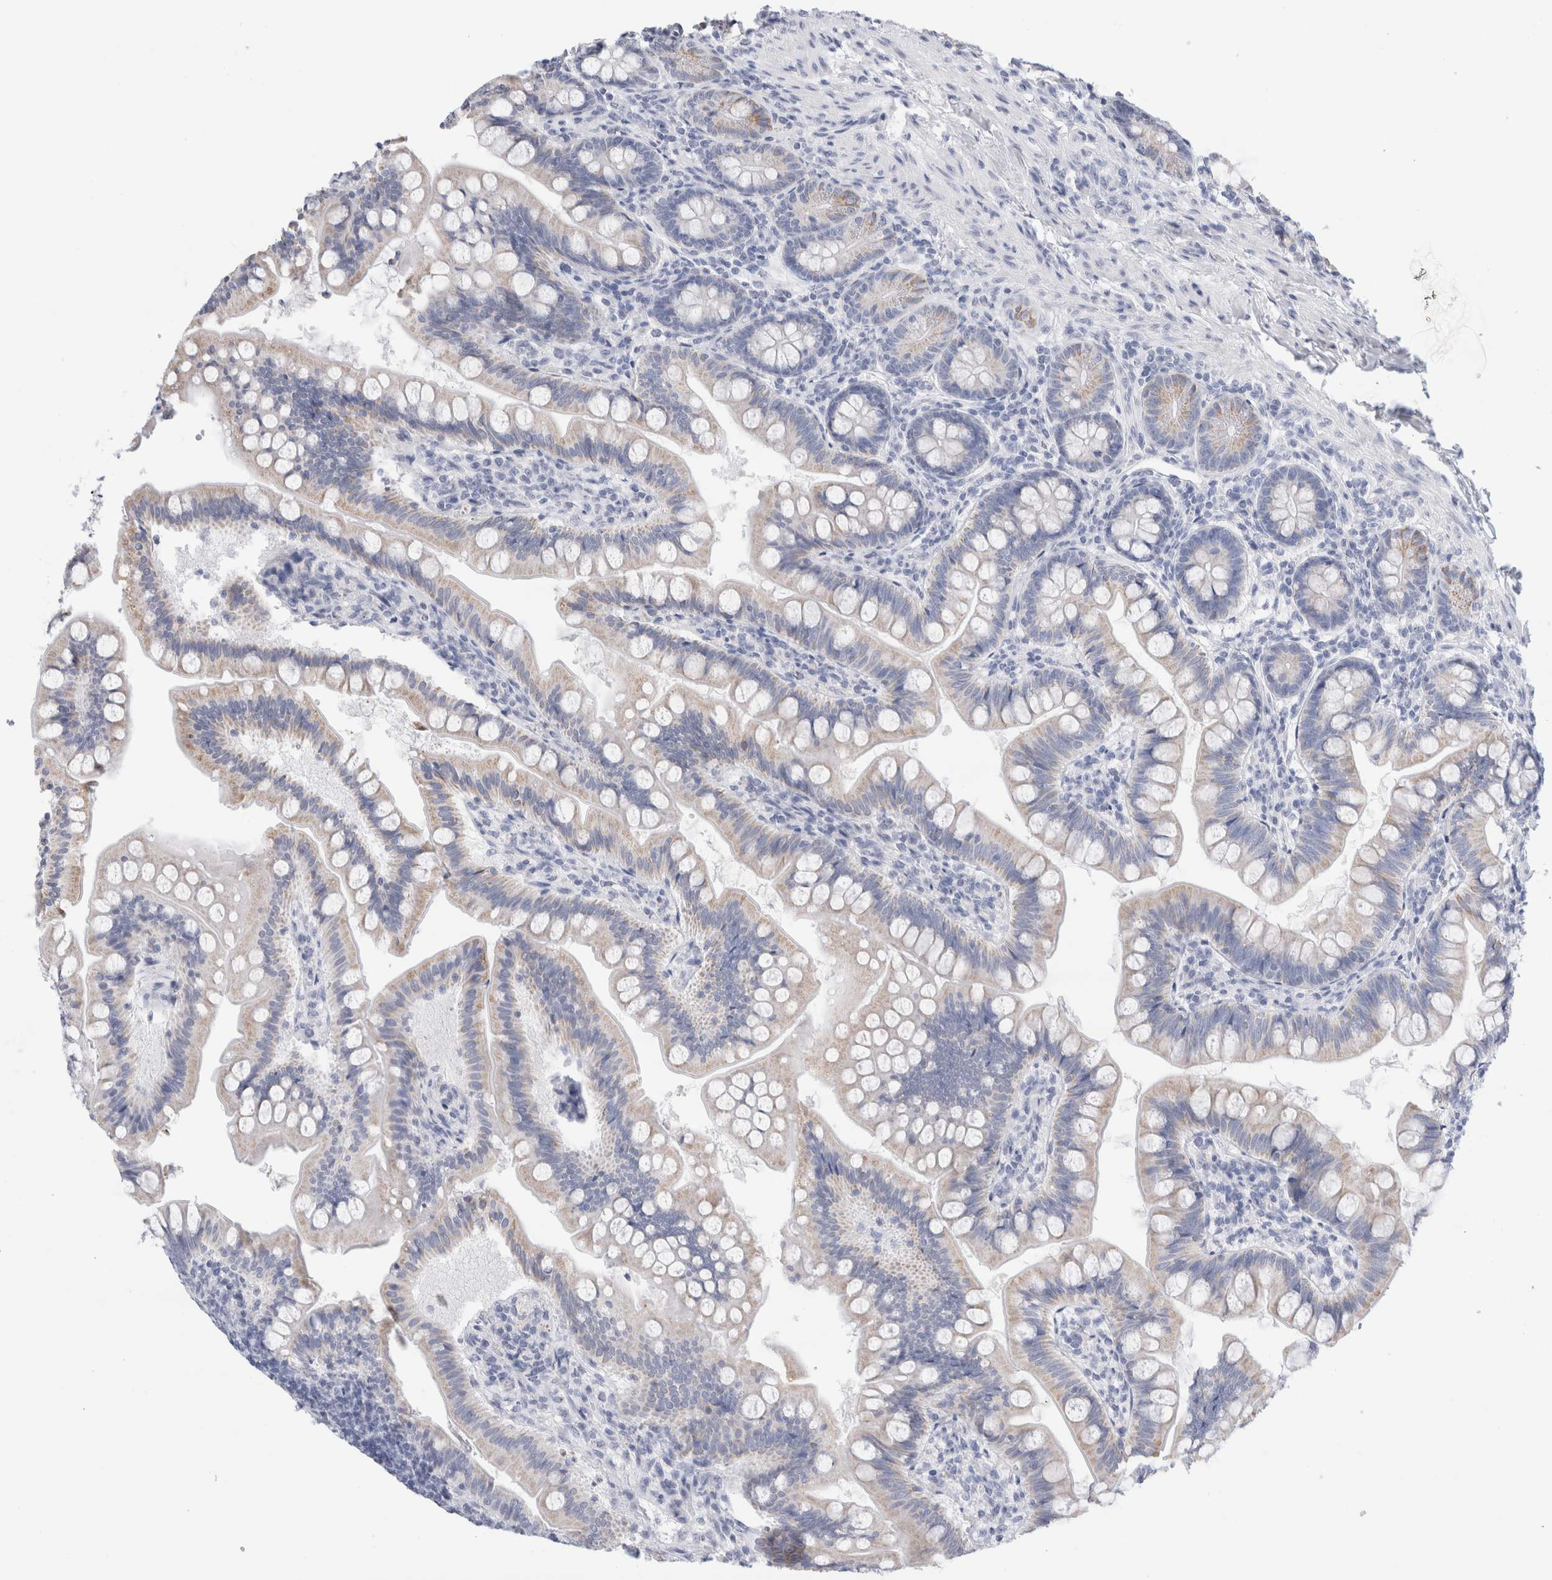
{"staining": {"intensity": "weak", "quantity": "25%-75%", "location": "cytoplasmic/membranous"}, "tissue": "small intestine", "cell_type": "Glandular cells", "image_type": "normal", "snomed": [{"axis": "morphology", "description": "Normal tissue, NOS"}, {"axis": "topography", "description": "Small intestine"}], "caption": "The micrograph shows staining of normal small intestine, revealing weak cytoplasmic/membranous protein positivity (brown color) within glandular cells.", "gene": "ECHDC2", "patient": {"sex": "male", "age": 7}}